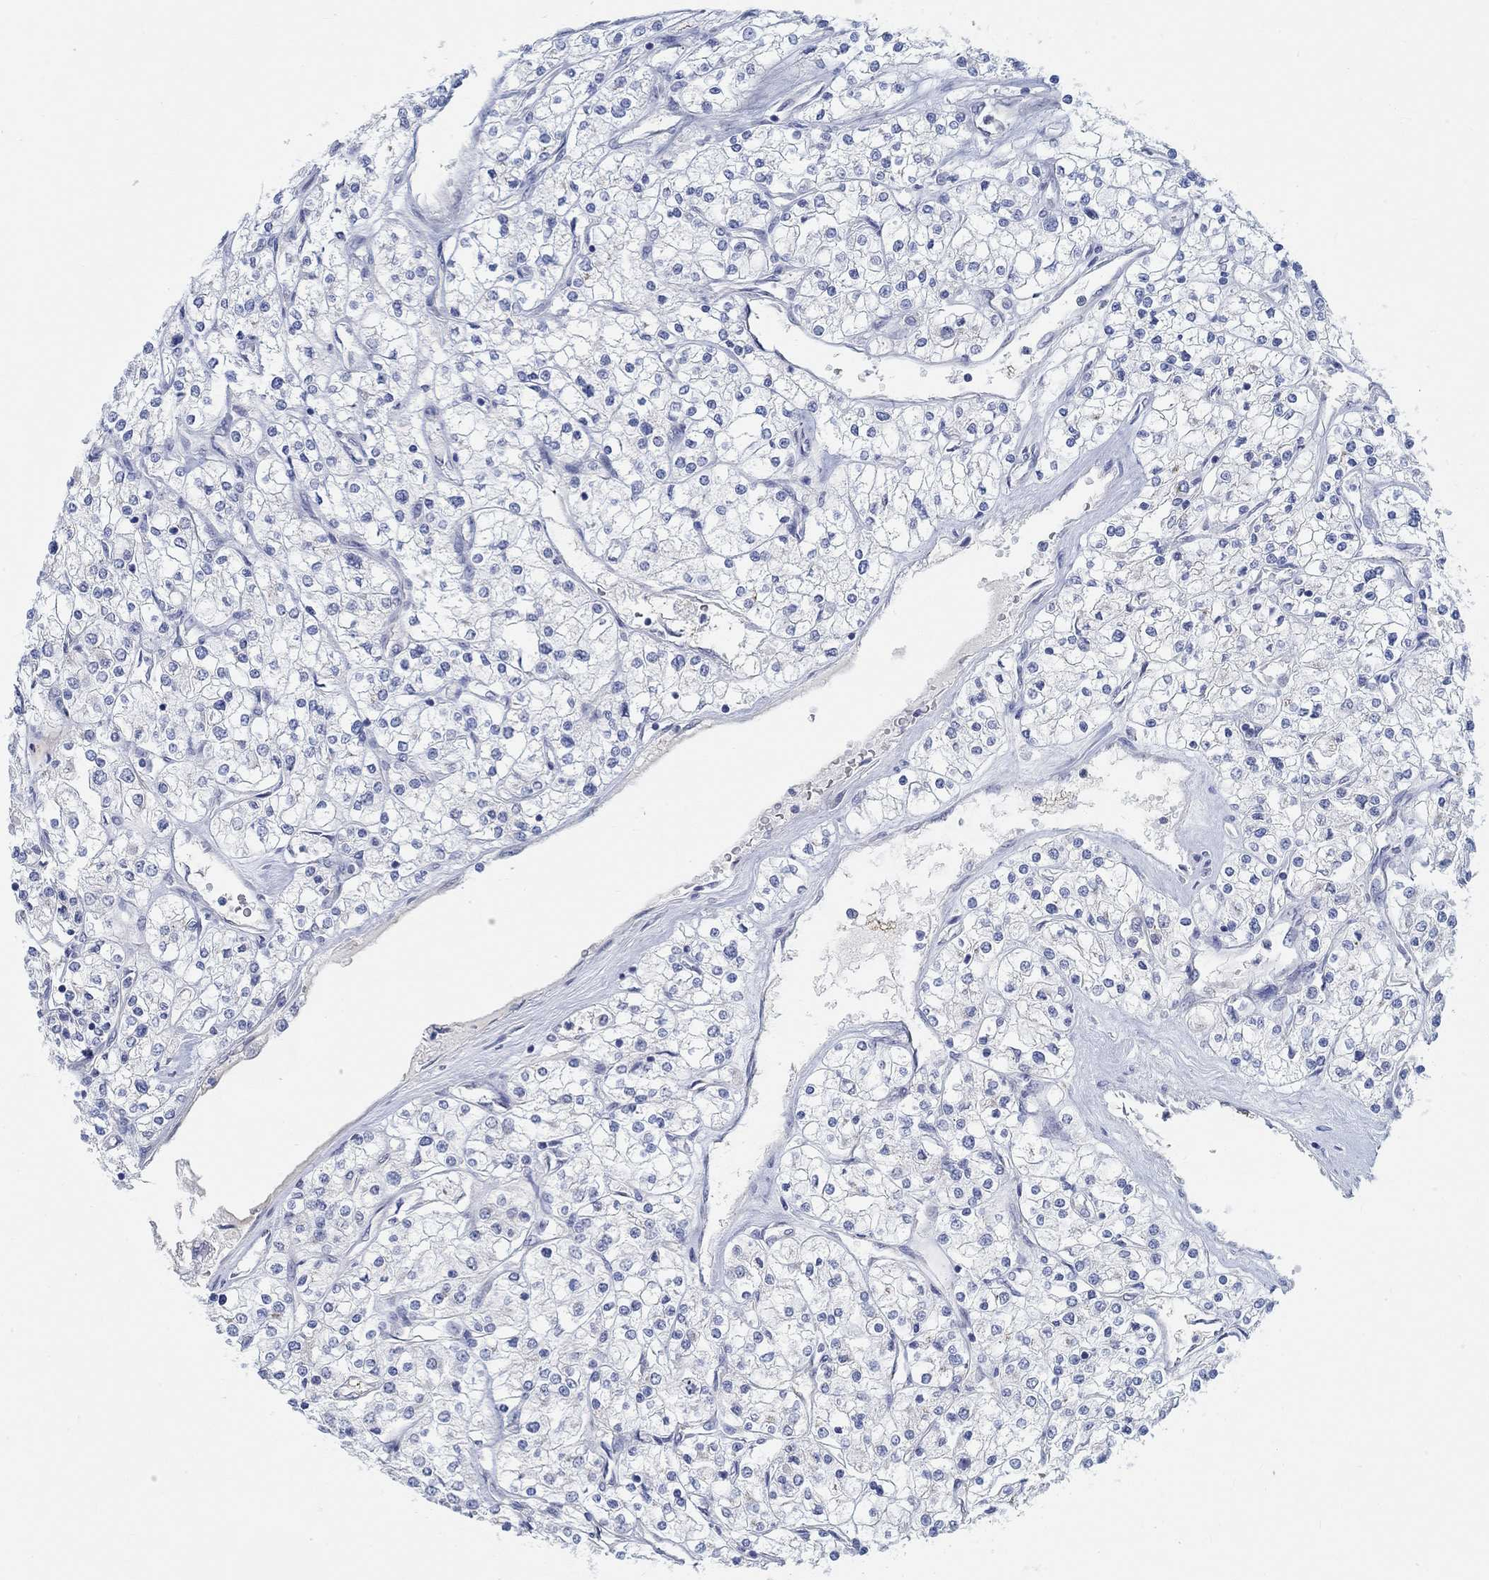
{"staining": {"intensity": "negative", "quantity": "none", "location": "none"}, "tissue": "renal cancer", "cell_type": "Tumor cells", "image_type": "cancer", "snomed": [{"axis": "morphology", "description": "Adenocarcinoma, NOS"}, {"axis": "topography", "description": "Kidney"}], "caption": "Renal cancer was stained to show a protein in brown. There is no significant positivity in tumor cells. (DAB (3,3'-diaminobenzidine) immunohistochemistry, high magnification).", "gene": "TEKT4", "patient": {"sex": "male", "age": 80}}